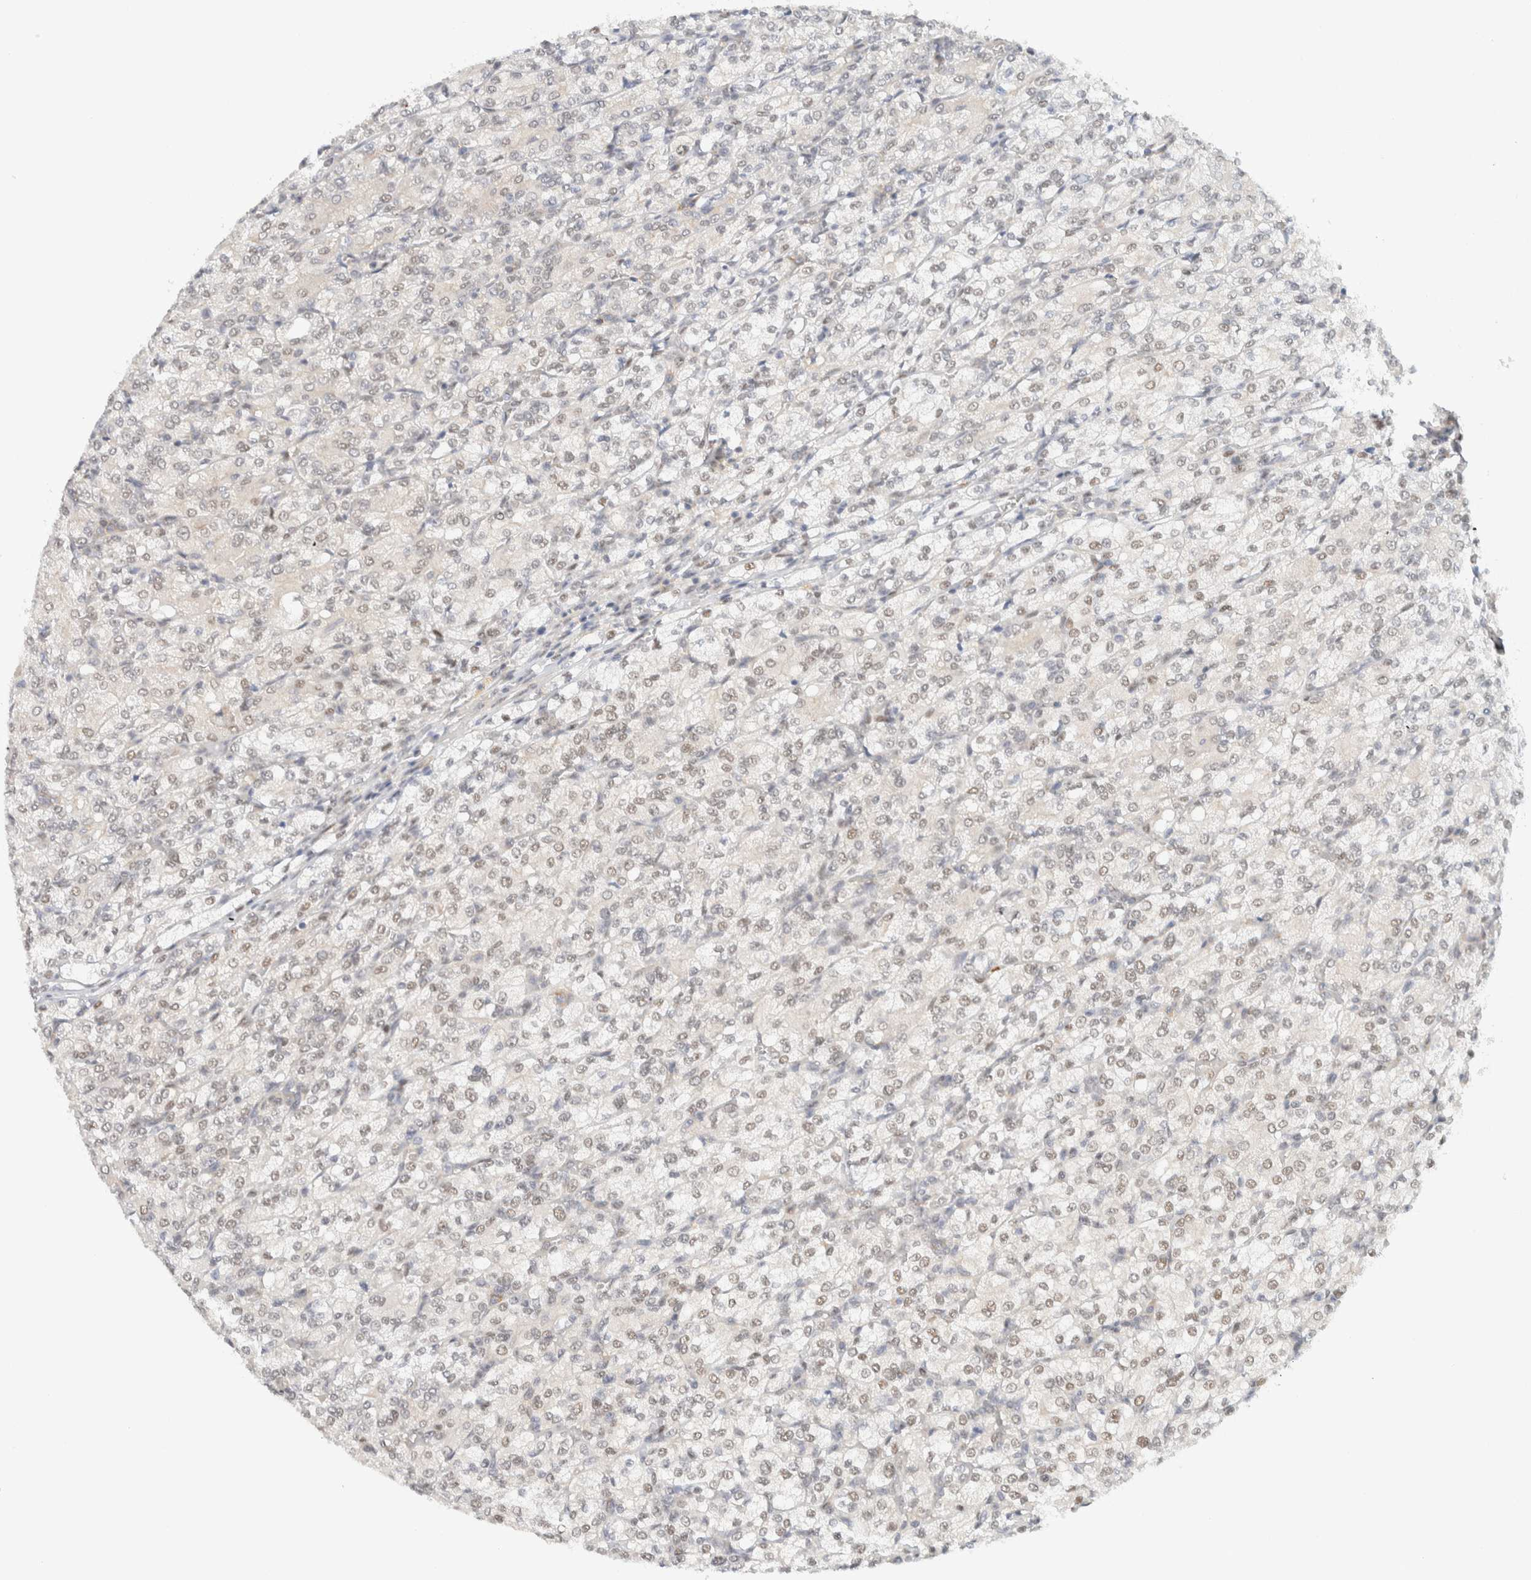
{"staining": {"intensity": "weak", "quantity": "<25%", "location": "nuclear"}, "tissue": "renal cancer", "cell_type": "Tumor cells", "image_type": "cancer", "snomed": [{"axis": "morphology", "description": "Adenocarcinoma, NOS"}, {"axis": "topography", "description": "Kidney"}], "caption": "Immunohistochemical staining of renal cancer (adenocarcinoma) reveals no significant positivity in tumor cells.", "gene": "ZNF683", "patient": {"sex": "male", "age": 77}}